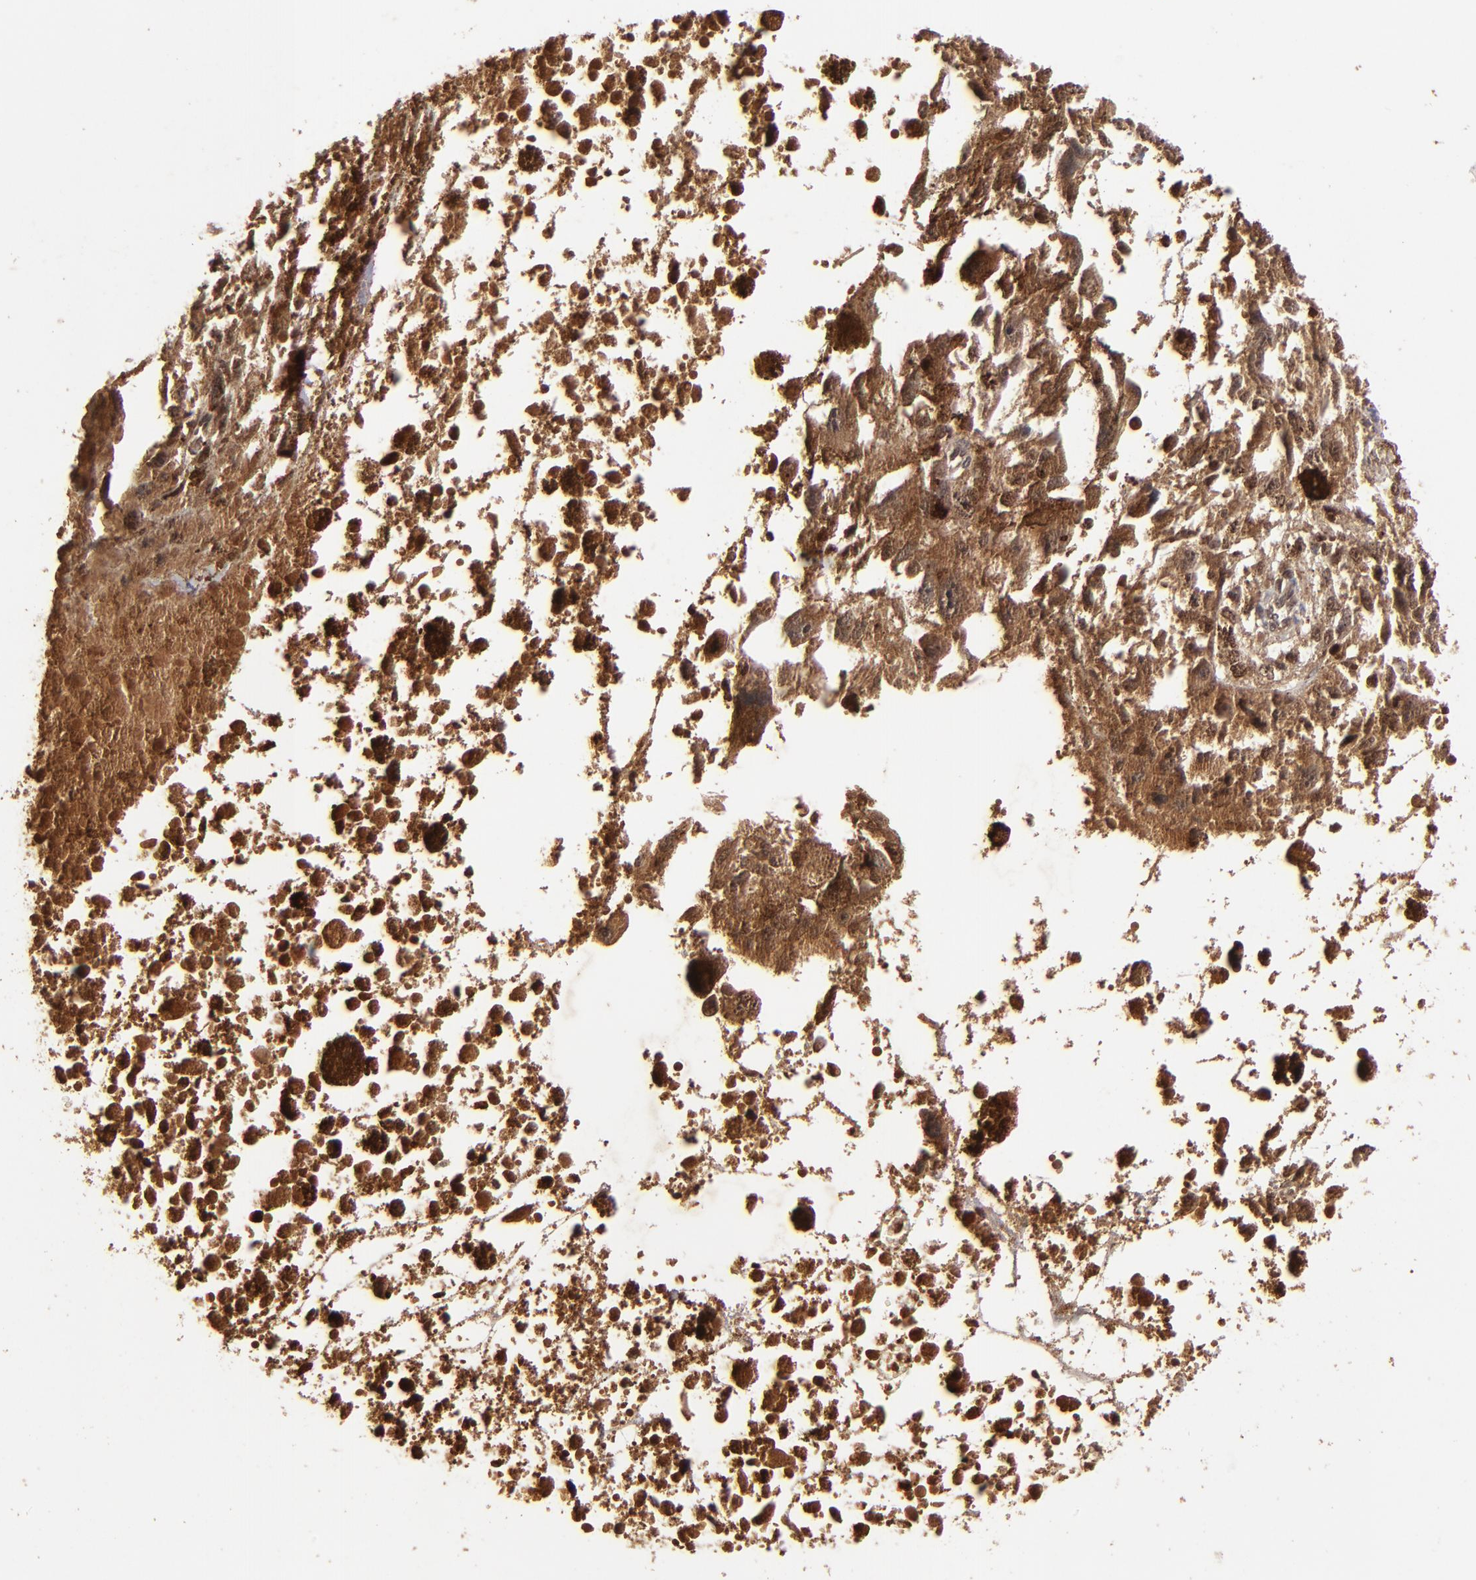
{"staining": {"intensity": "strong", "quantity": ">75%", "location": "cytoplasmic/membranous"}, "tissue": "melanoma", "cell_type": "Tumor cells", "image_type": "cancer", "snomed": [{"axis": "morphology", "description": "Malignant melanoma, Metastatic site"}, {"axis": "topography", "description": "Lymph node"}], "caption": "There is high levels of strong cytoplasmic/membranous positivity in tumor cells of malignant melanoma (metastatic site), as demonstrated by immunohistochemical staining (brown color).", "gene": "TENM1", "patient": {"sex": "male", "age": 59}}